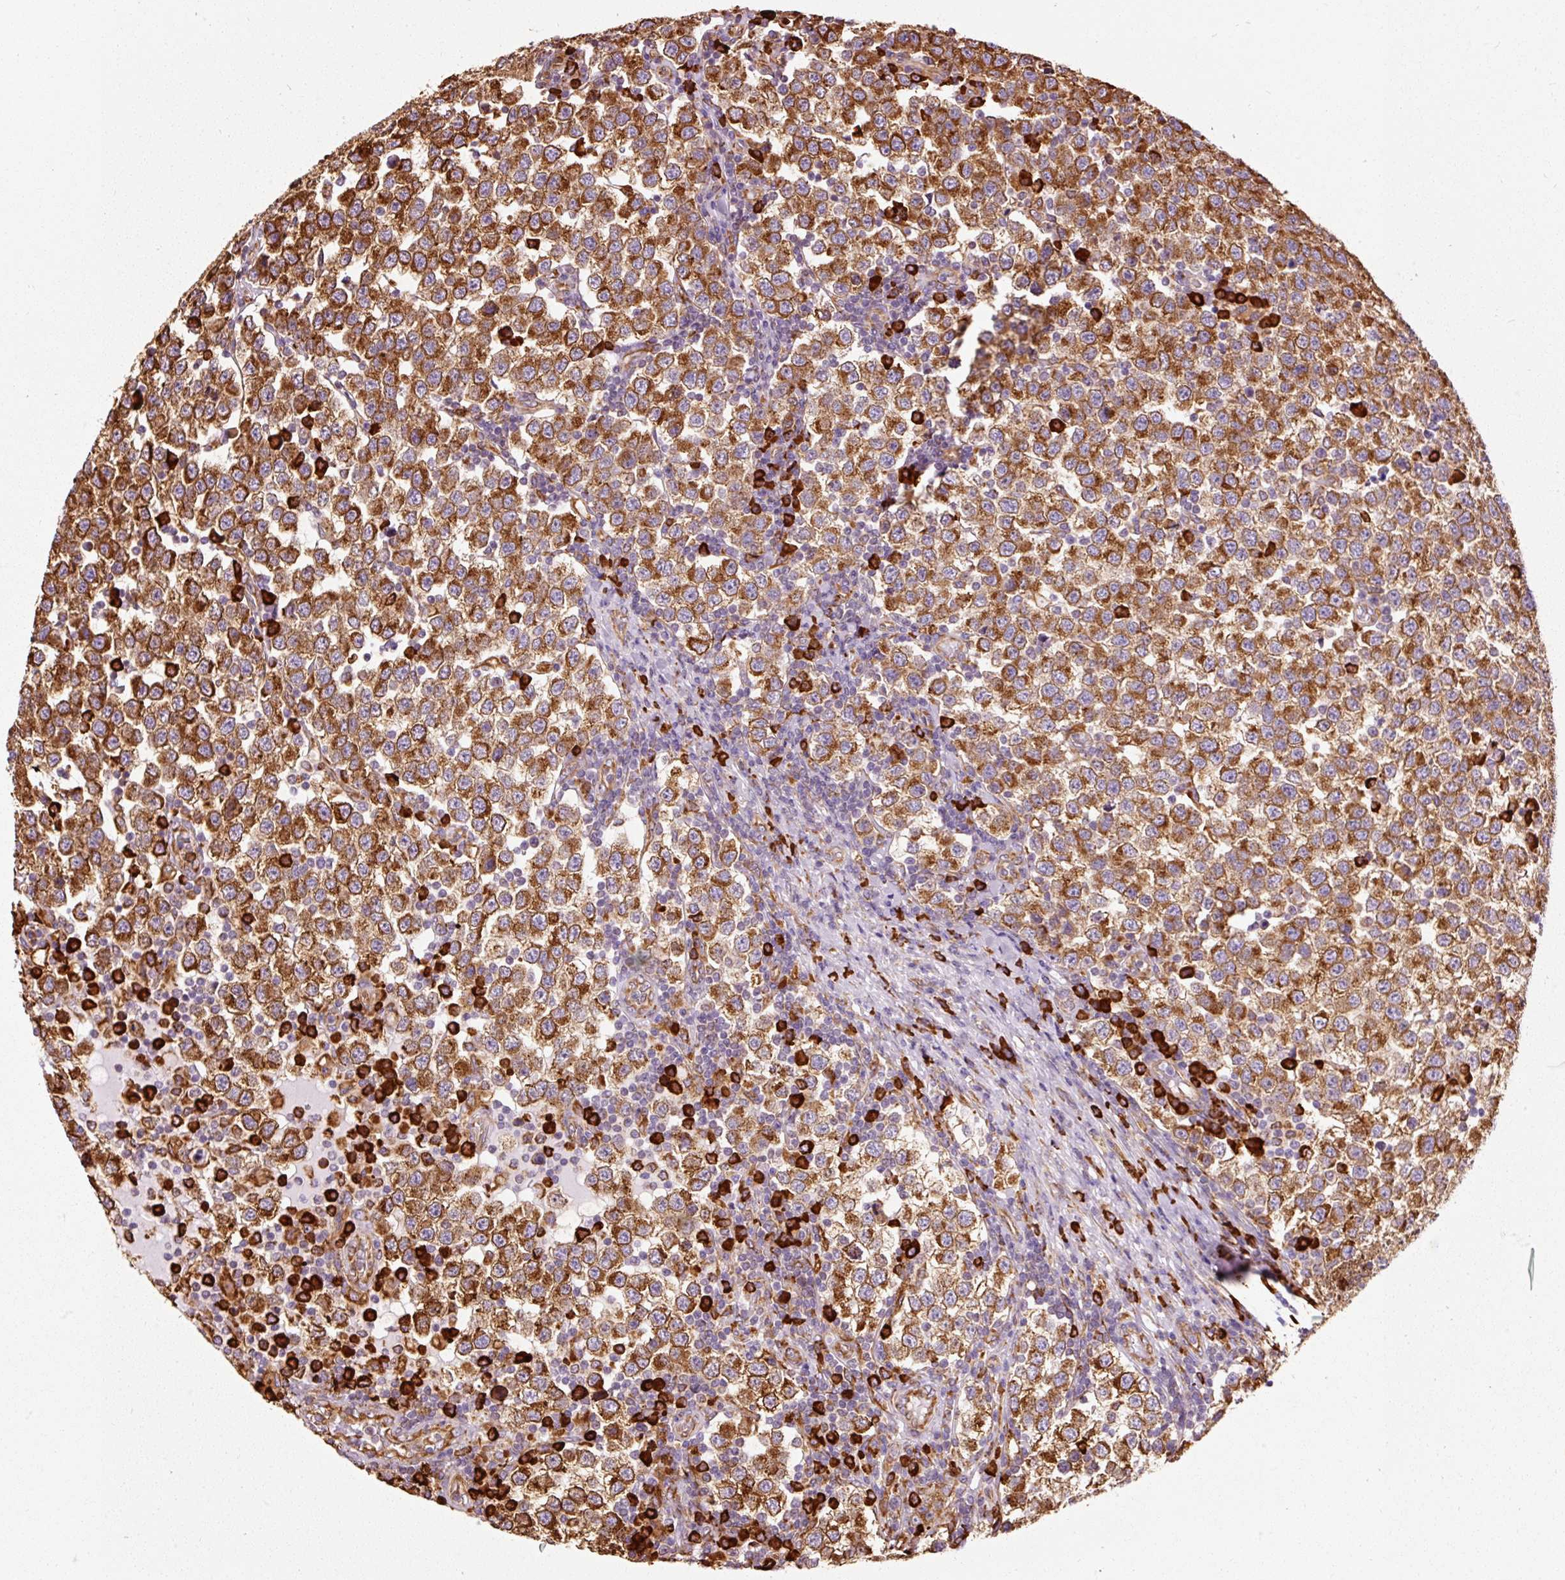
{"staining": {"intensity": "strong", "quantity": ">75%", "location": "cytoplasmic/membranous"}, "tissue": "testis cancer", "cell_type": "Tumor cells", "image_type": "cancer", "snomed": [{"axis": "morphology", "description": "Seminoma, NOS"}, {"axis": "topography", "description": "Testis"}], "caption": "The histopathology image exhibits a brown stain indicating the presence of a protein in the cytoplasmic/membranous of tumor cells in testis seminoma. (Stains: DAB (3,3'-diaminobenzidine) in brown, nuclei in blue, Microscopy: brightfield microscopy at high magnification).", "gene": "KLC1", "patient": {"sex": "male", "age": 34}}